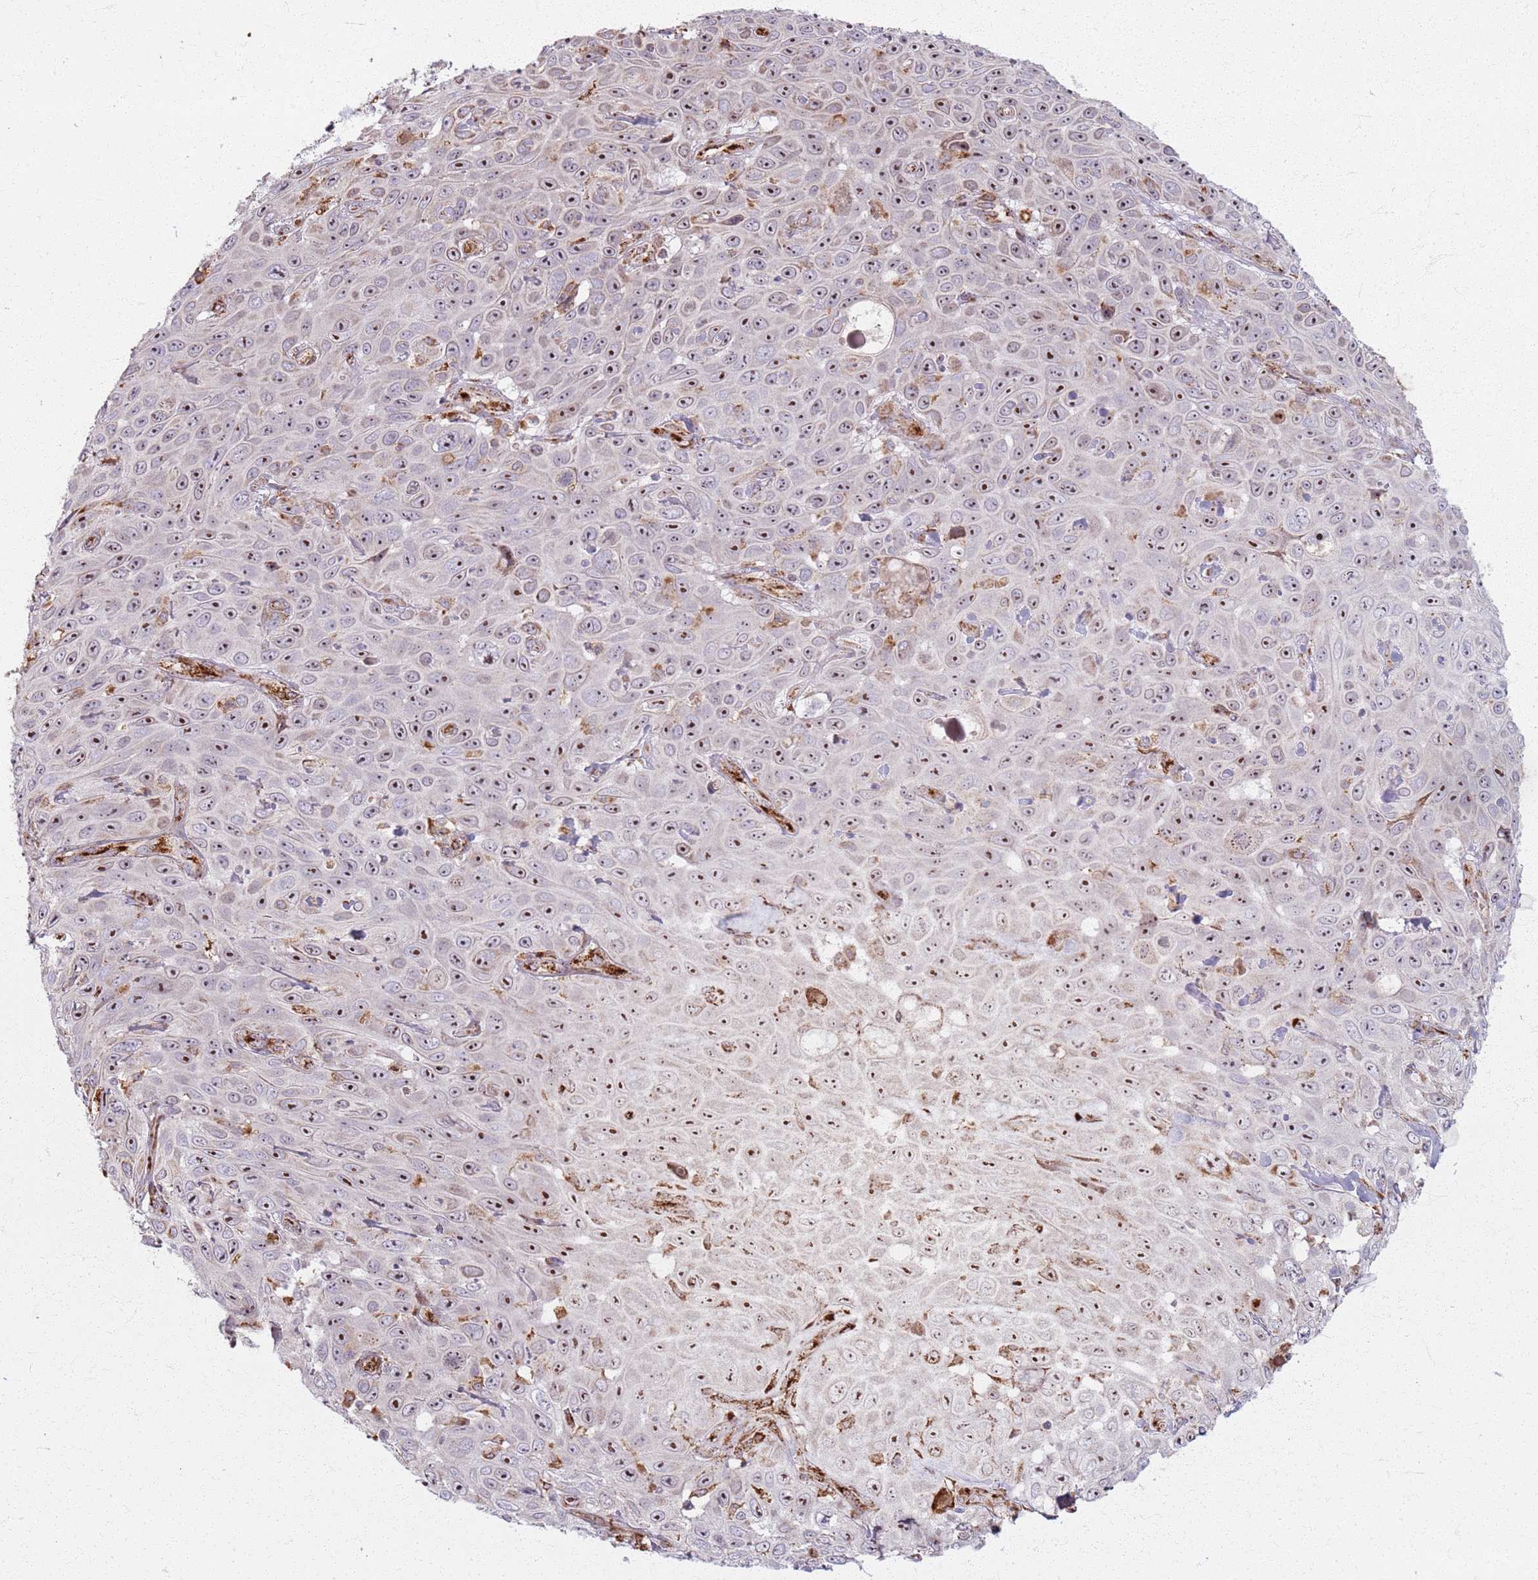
{"staining": {"intensity": "moderate", "quantity": "25%-75%", "location": "nuclear"}, "tissue": "skin cancer", "cell_type": "Tumor cells", "image_type": "cancer", "snomed": [{"axis": "morphology", "description": "Squamous cell carcinoma, NOS"}, {"axis": "topography", "description": "Skin"}], "caption": "An immunohistochemistry photomicrograph of neoplastic tissue is shown. Protein staining in brown labels moderate nuclear positivity in squamous cell carcinoma (skin) within tumor cells.", "gene": "KRI1", "patient": {"sex": "male", "age": 82}}